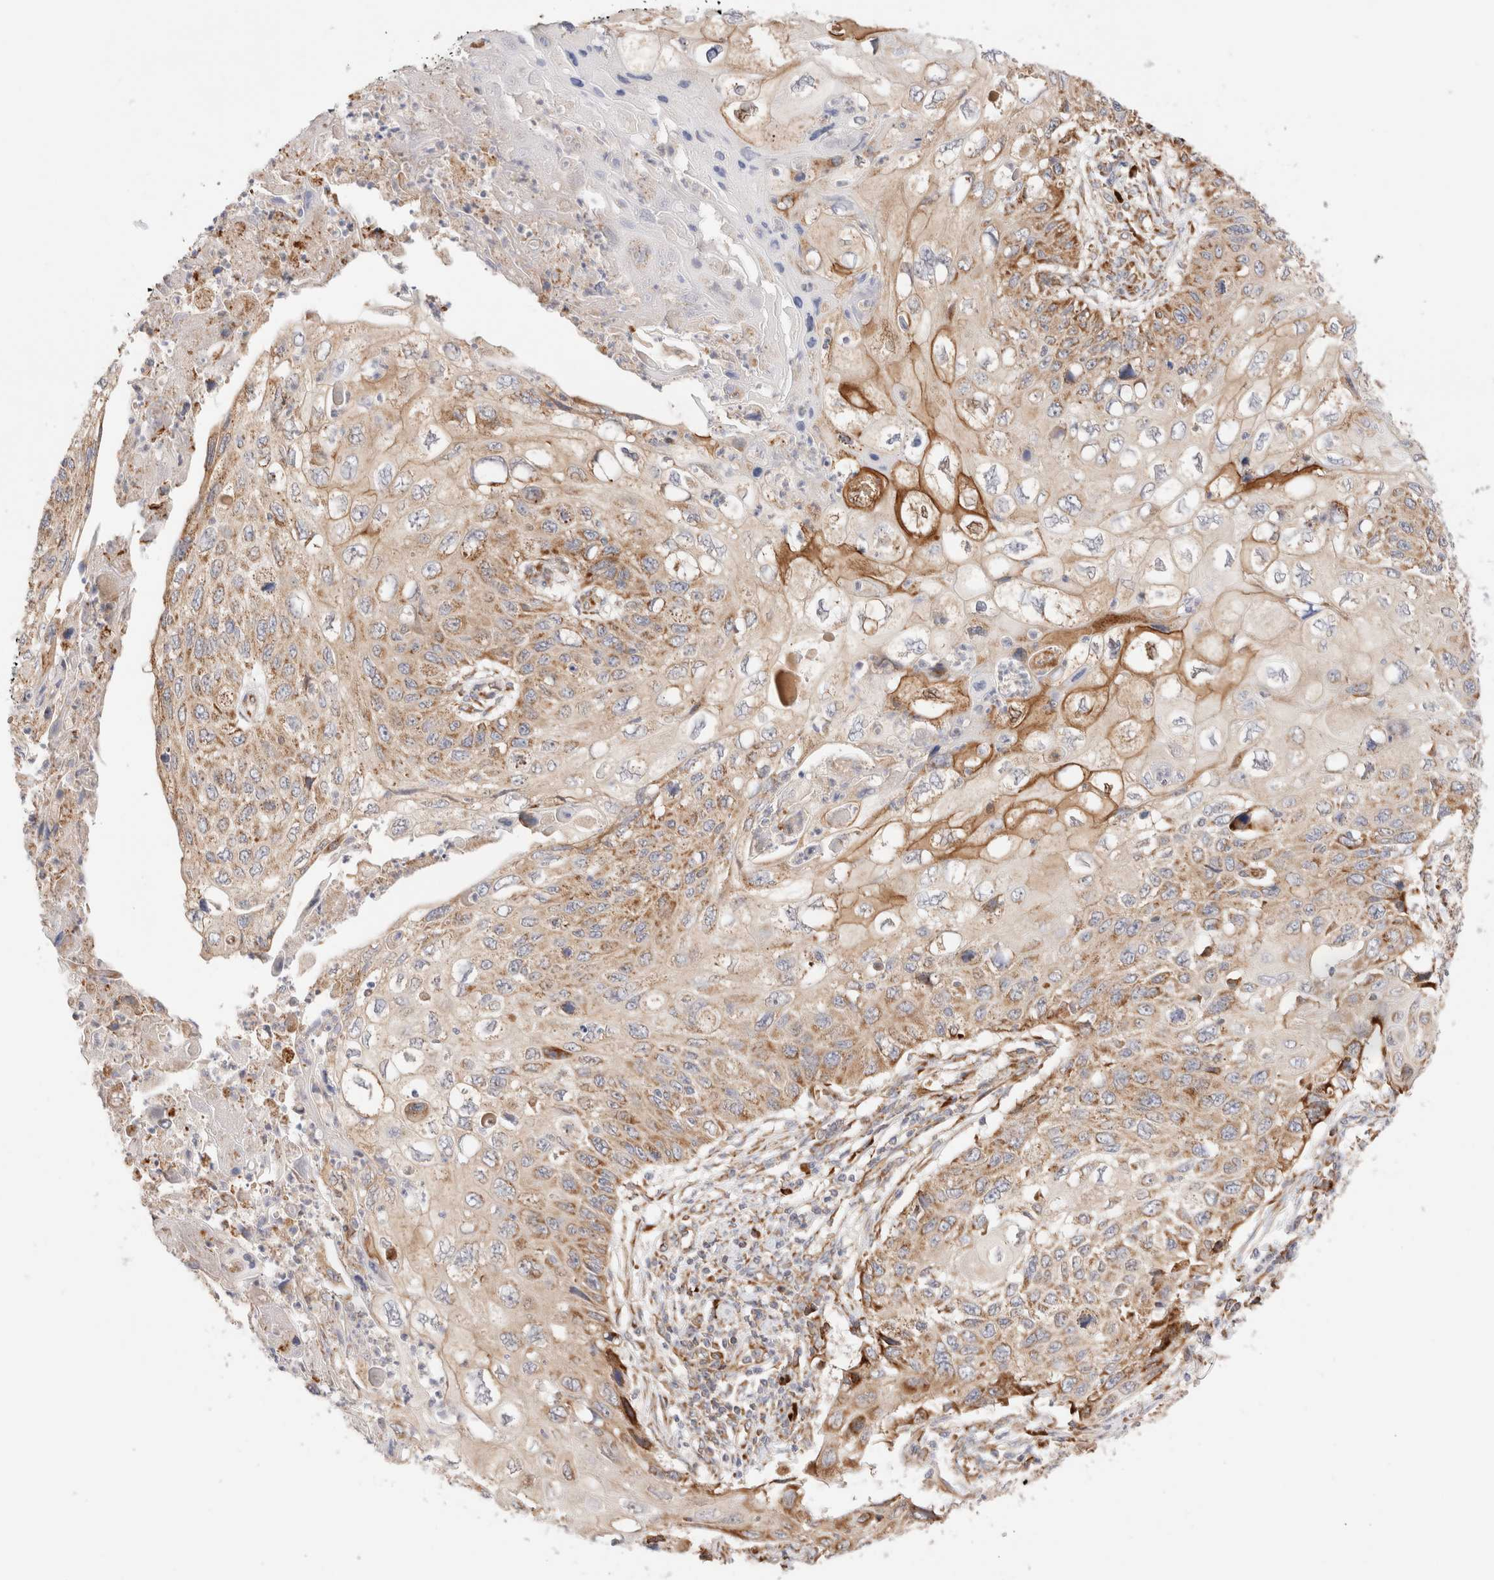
{"staining": {"intensity": "moderate", "quantity": ">75%", "location": "cytoplasmic/membranous"}, "tissue": "cervical cancer", "cell_type": "Tumor cells", "image_type": "cancer", "snomed": [{"axis": "morphology", "description": "Squamous cell carcinoma, NOS"}, {"axis": "topography", "description": "Cervix"}], "caption": "Squamous cell carcinoma (cervical) tissue shows moderate cytoplasmic/membranous positivity in about >75% of tumor cells, visualized by immunohistochemistry.", "gene": "UTS2B", "patient": {"sex": "female", "age": 70}}